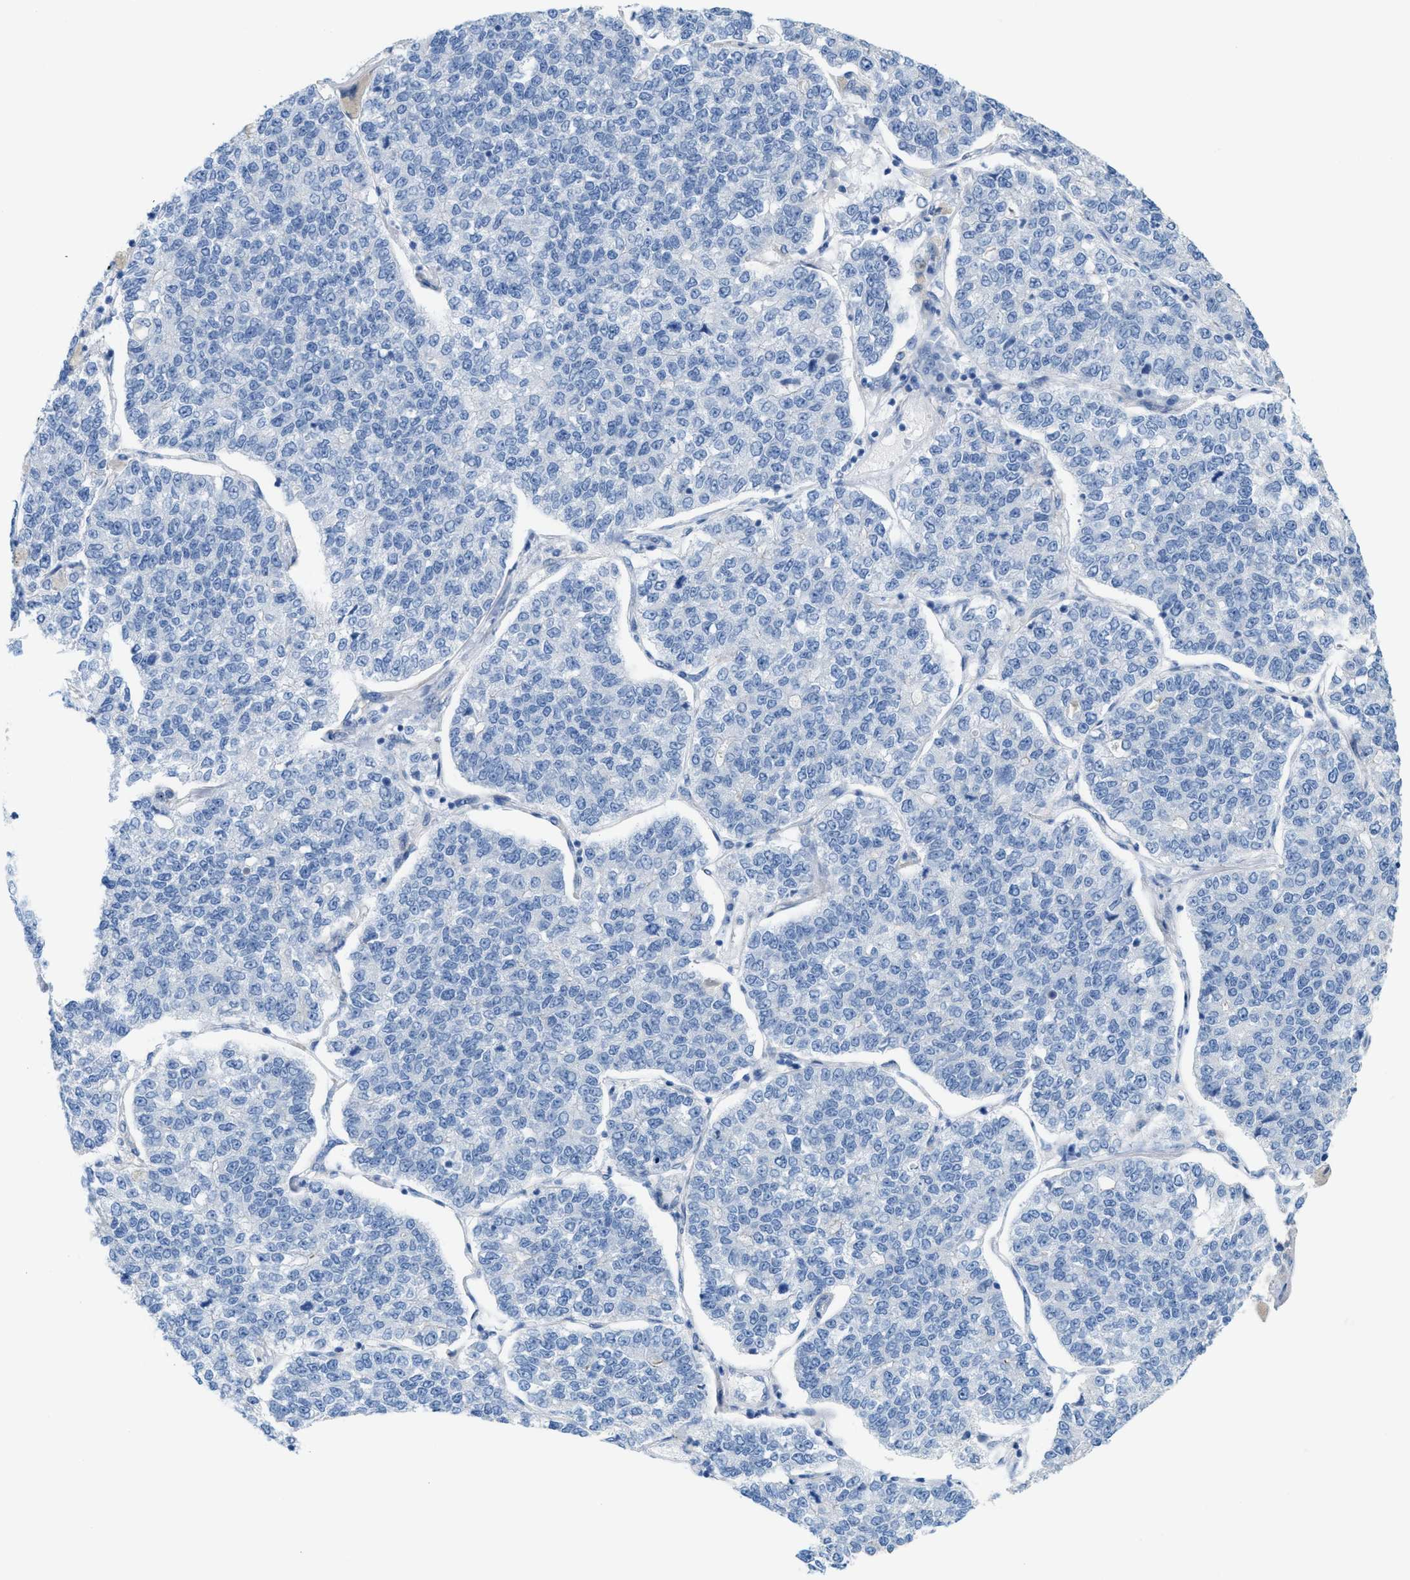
{"staining": {"intensity": "negative", "quantity": "none", "location": "none"}, "tissue": "lung cancer", "cell_type": "Tumor cells", "image_type": "cancer", "snomed": [{"axis": "morphology", "description": "Adenocarcinoma, NOS"}, {"axis": "topography", "description": "Lung"}], "caption": "High power microscopy image of an IHC micrograph of lung cancer, revealing no significant expression in tumor cells.", "gene": "MPP3", "patient": {"sex": "male", "age": 49}}